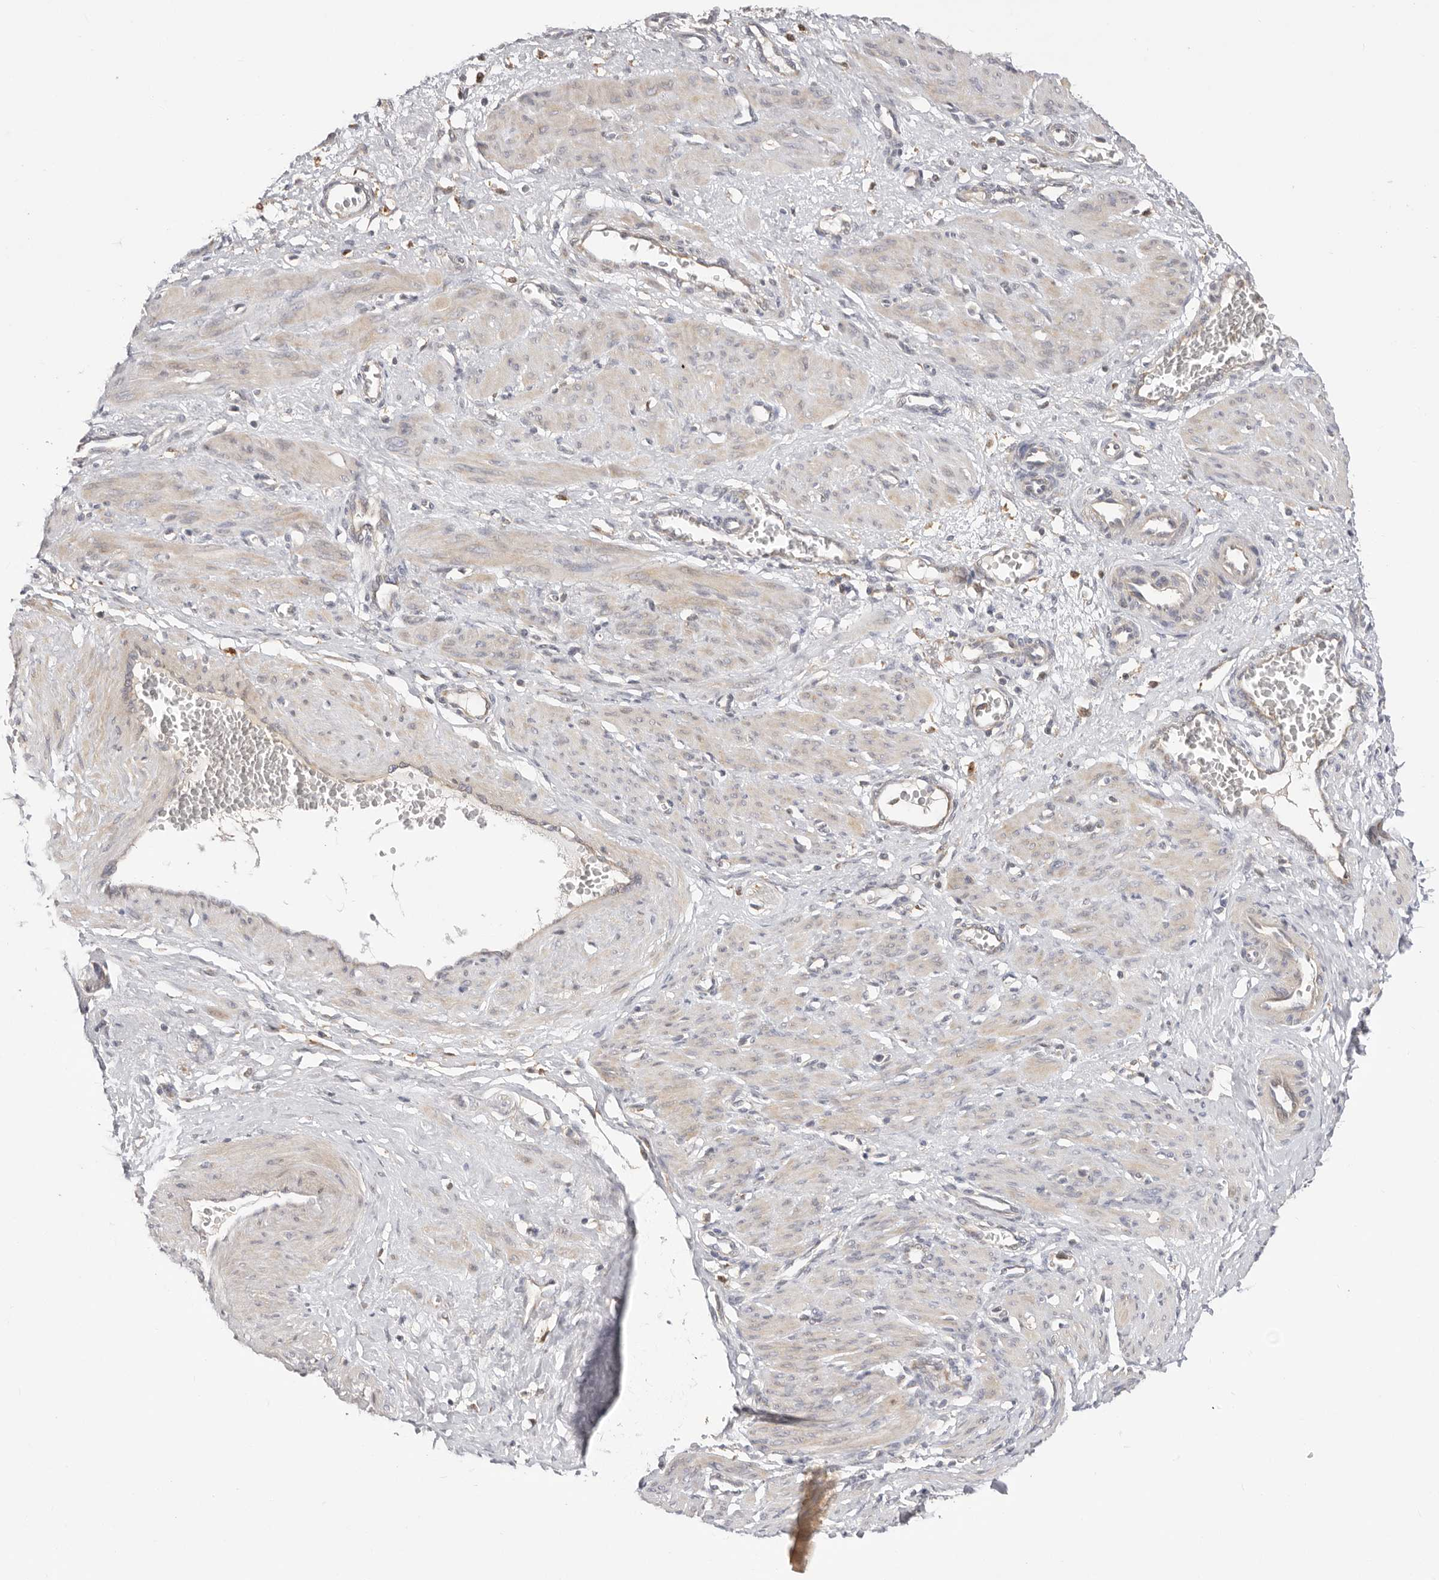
{"staining": {"intensity": "moderate", "quantity": "25%-75%", "location": "cytoplasmic/membranous"}, "tissue": "smooth muscle", "cell_type": "Smooth muscle cells", "image_type": "normal", "snomed": [{"axis": "morphology", "description": "Normal tissue, NOS"}, {"axis": "topography", "description": "Endometrium"}], "caption": "Immunohistochemistry staining of benign smooth muscle, which demonstrates medium levels of moderate cytoplasmic/membranous expression in about 25%-75% of smooth muscle cells indicating moderate cytoplasmic/membranous protein expression. The staining was performed using DAB (3,3'-diaminobenzidine) (brown) for protein detection and nuclei were counterstained in hematoxylin (blue).", "gene": "USH1C", "patient": {"sex": "female", "age": 33}}